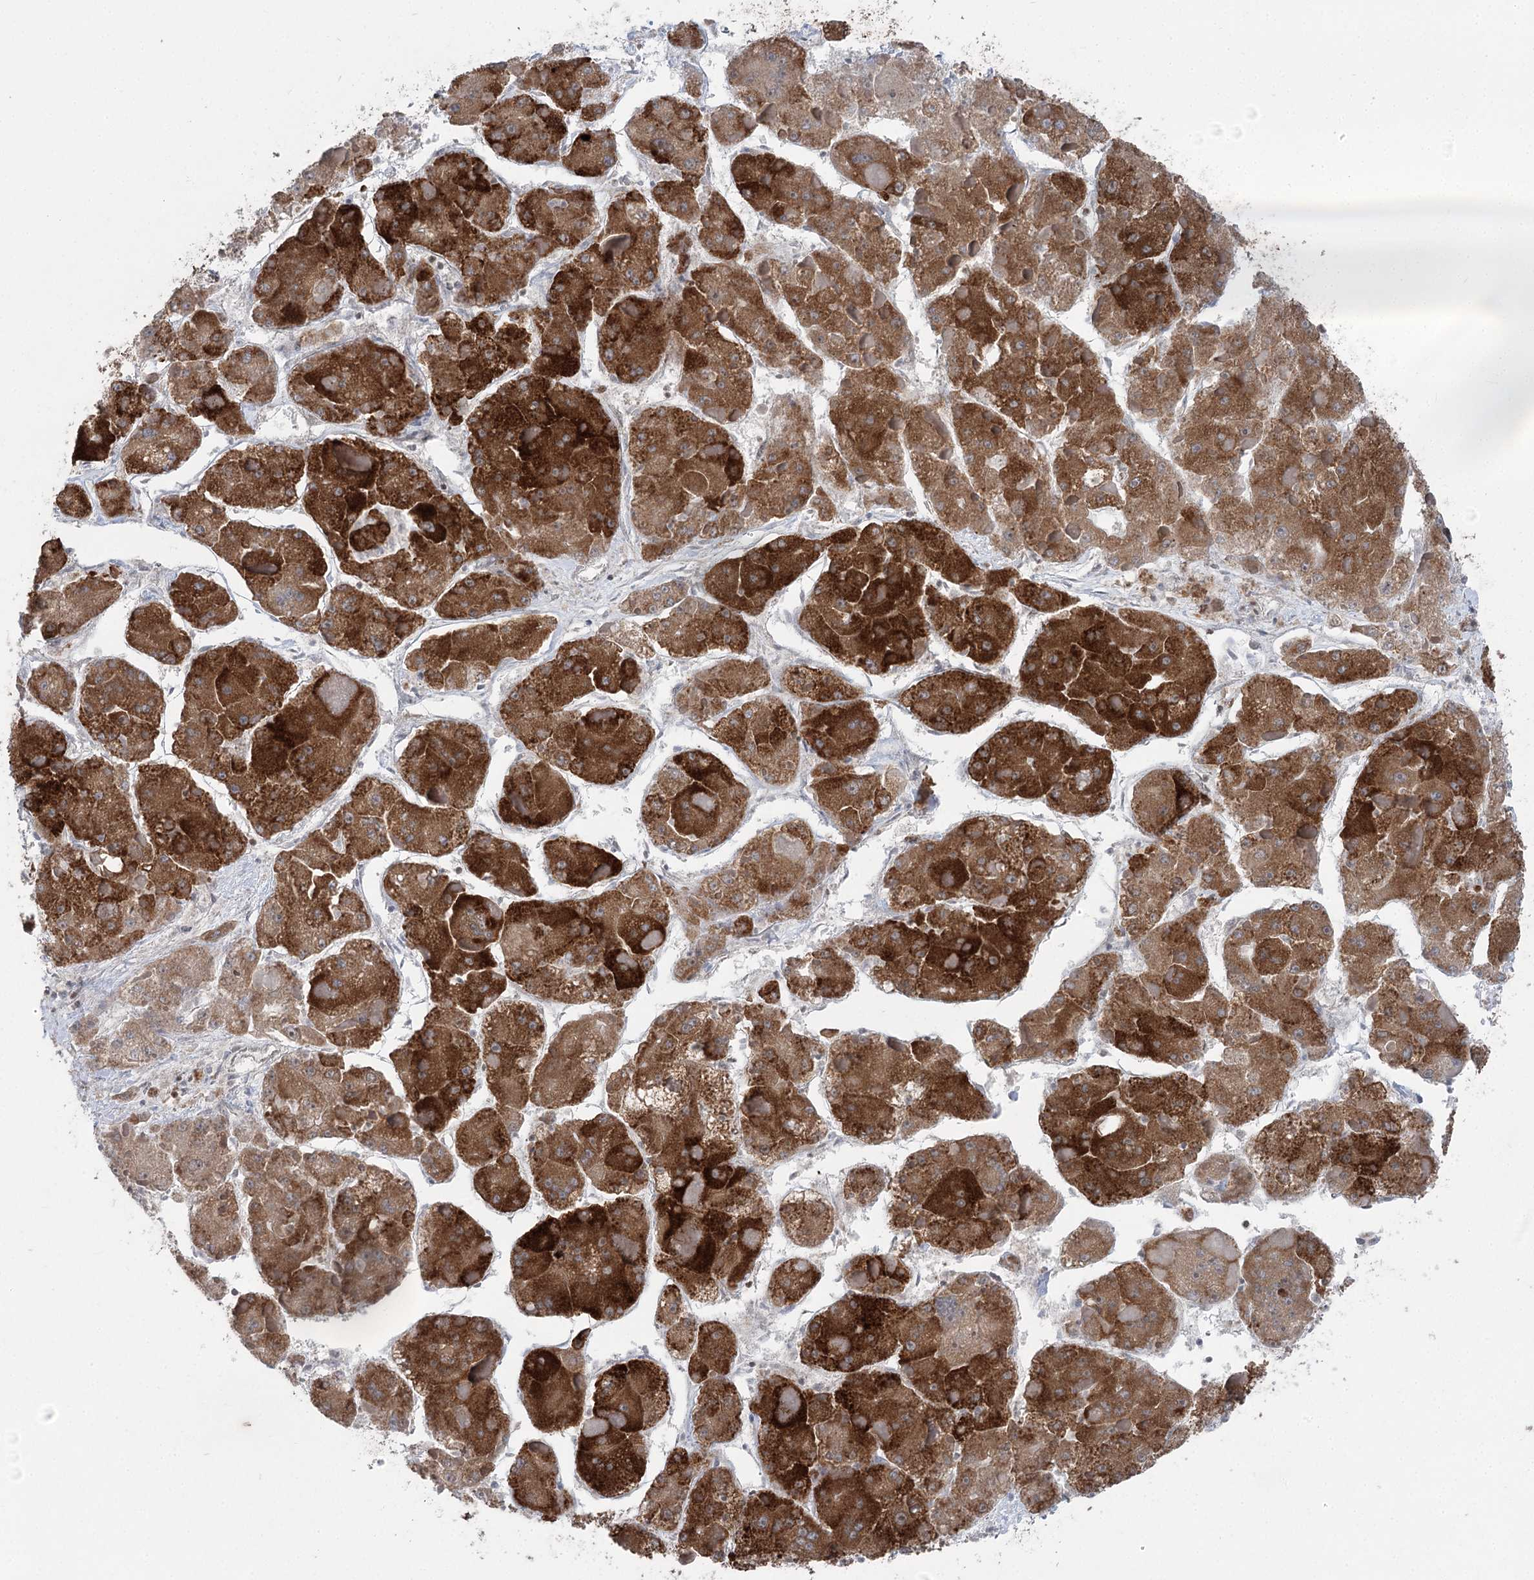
{"staining": {"intensity": "strong", "quantity": ">75%", "location": "cytoplasmic/membranous"}, "tissue": "liver cancer", "cell_type": "Tumor cells", "image_type": "cancer", "snomed": [{"axis": "morphology", "description": "Carcinoma, Hepatocellular, NOS"}, {"axis": "topography", "description": "Liver"}], "caption": "Protein staining of hepatocellular carcinoma (liver) tissue shows strong cytoplasmic/membranous expression in about >75% of tumor cells.", "gene": "CGGBP1", "patient": {"sex": "female", "age": 73}}